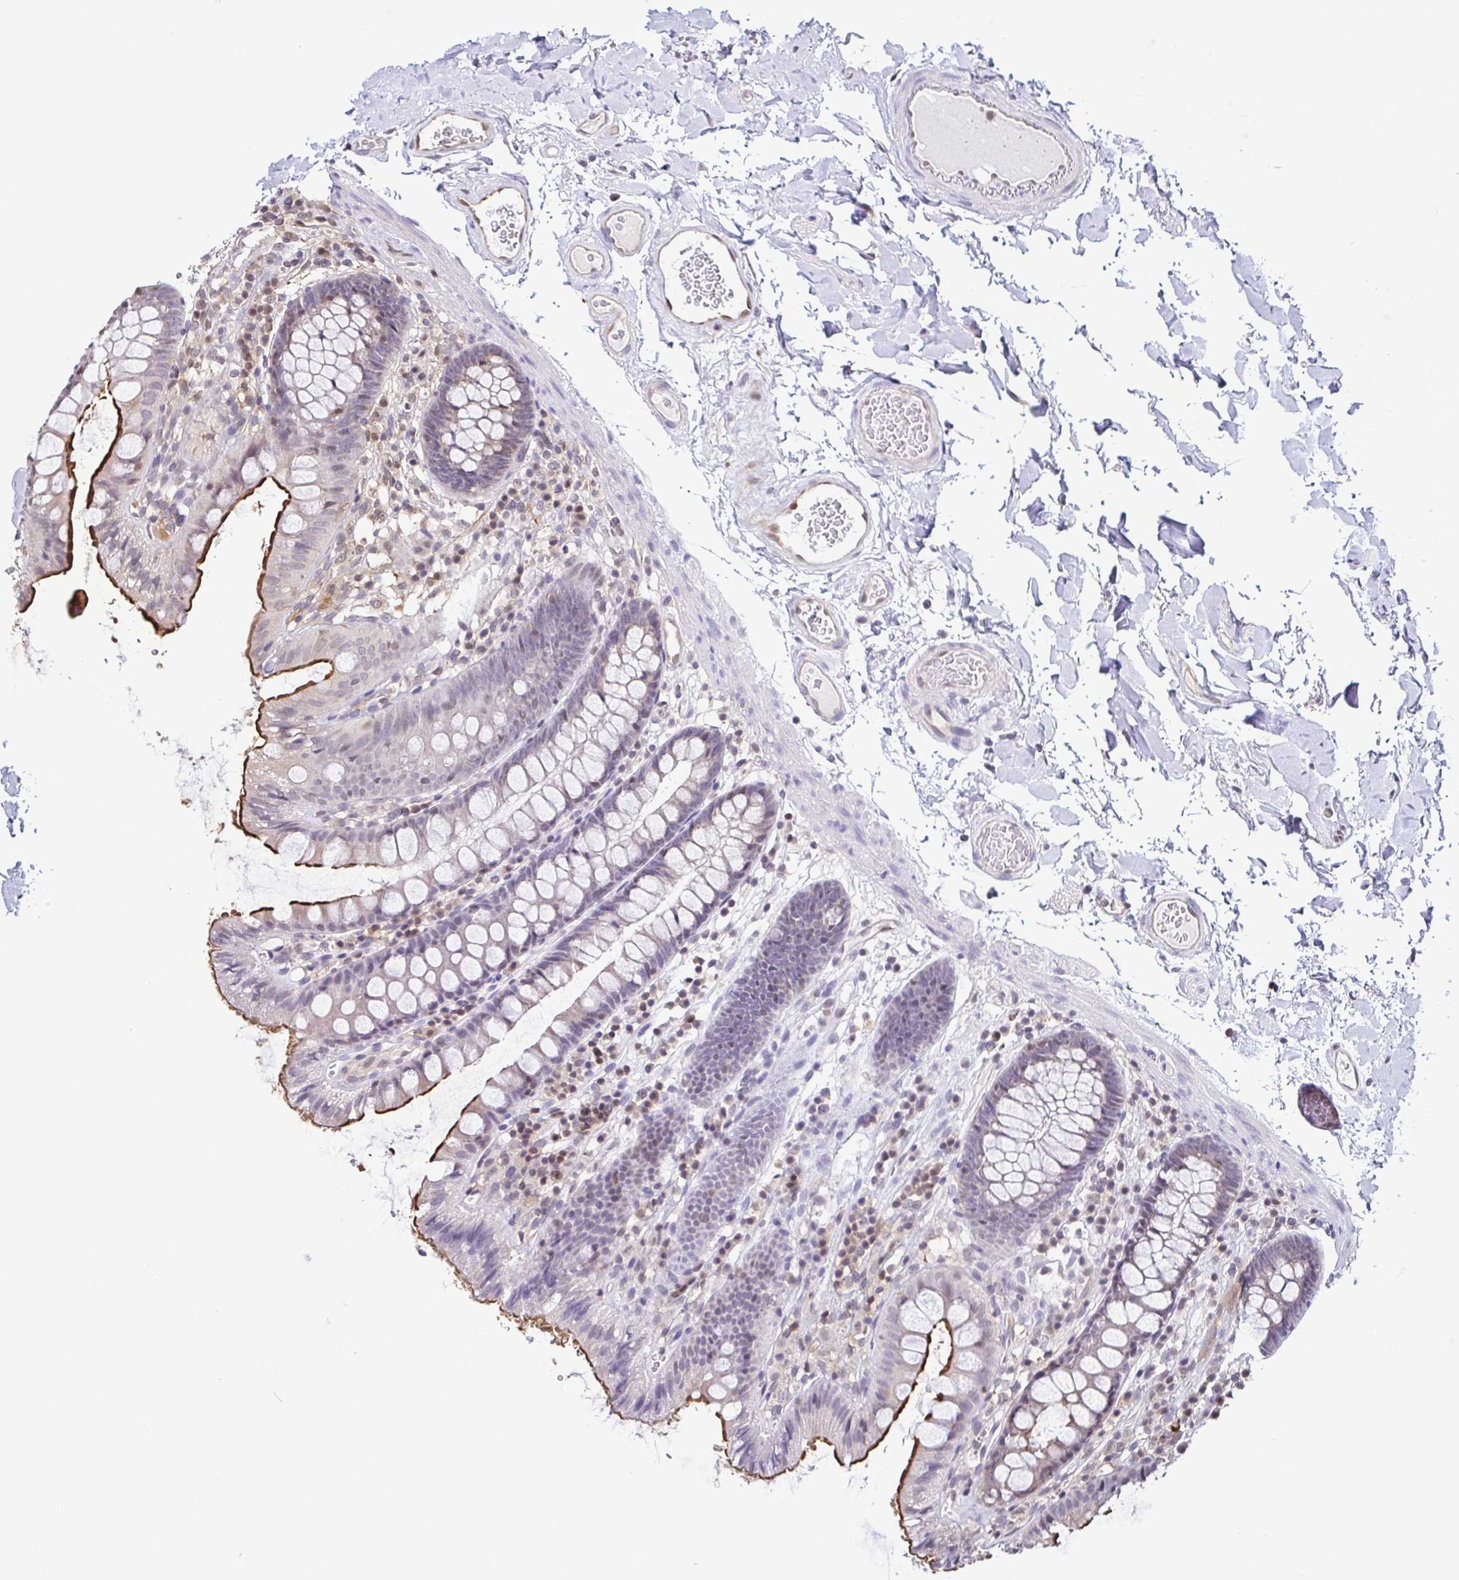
{"staining": {"intensity": "strong", "quantity": "<25%", "location": "cytoplasmic/membranous"}, "tissue": "colon", "cell_type": "Endothelial cells", "image_type": "normal", "snomed": [{"axis": "morphology", "description": "Normal tissue, NOS"}, {"axis": "topography", "description": "Colon"}], "caption": "An IHC histopathology image of benign tissue is shown. Protein staining in brown labels strong cytoplasmic/membranous positivity in colon within endothelial cells. Immunohistochemistry (ihc) stains the protein in brown and the nuclei are stained blue.", "gene": "PSMB9", "patient": {"sex": "male", "age": 84}}